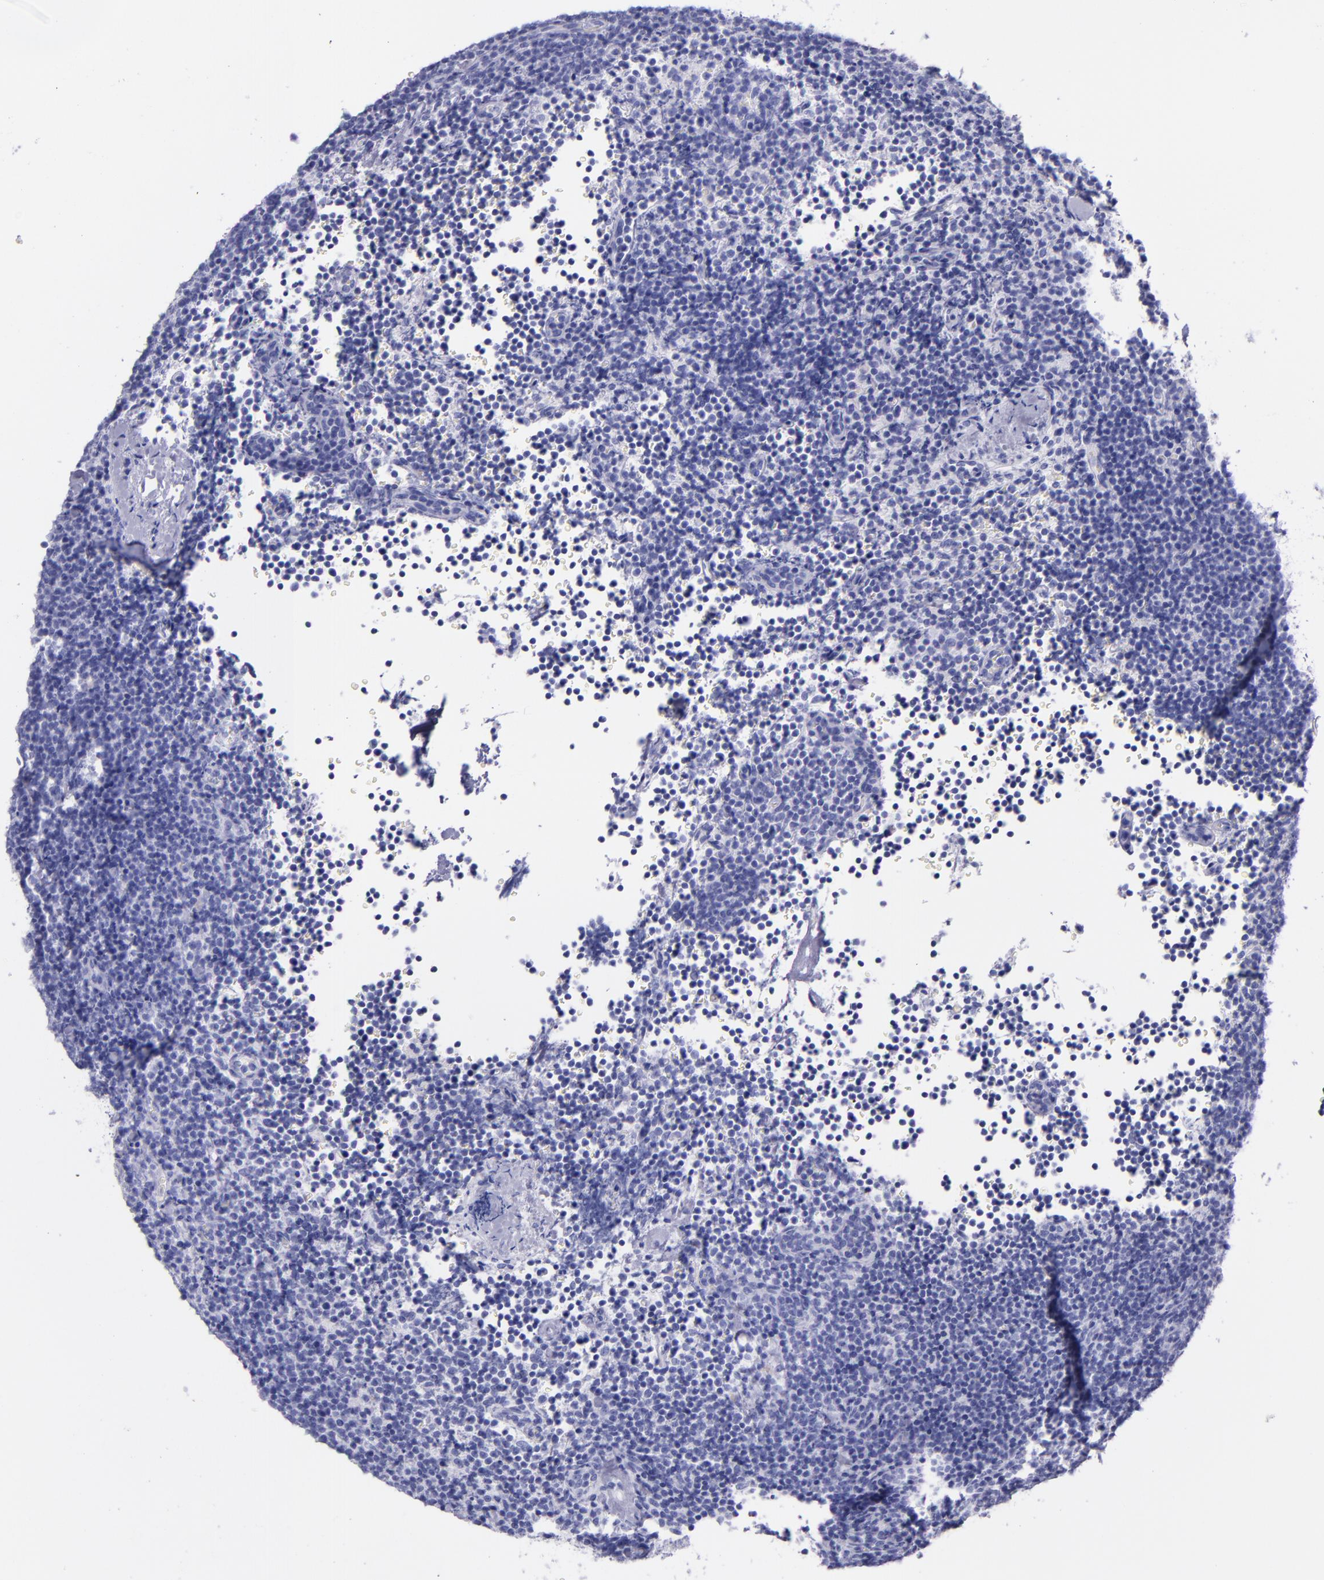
{"staining": {"intensity": "negative", "quantity": "none", "location": "none"}, "tissue": "lymphoma", "cell_type": "Tumor cells", "image_type": "cancer", "snomed": [{"axis": "morphology", "description": "Malignant lymphoma, non-Hodgkin's type, High grade"}, {"axis": "topography", "description": "Lymph node"}], "caption": "Tumor cells show no significant expression in lymphoma.", "gene": "SFTPB", "patient": {"sex": "female", "age": 58}}